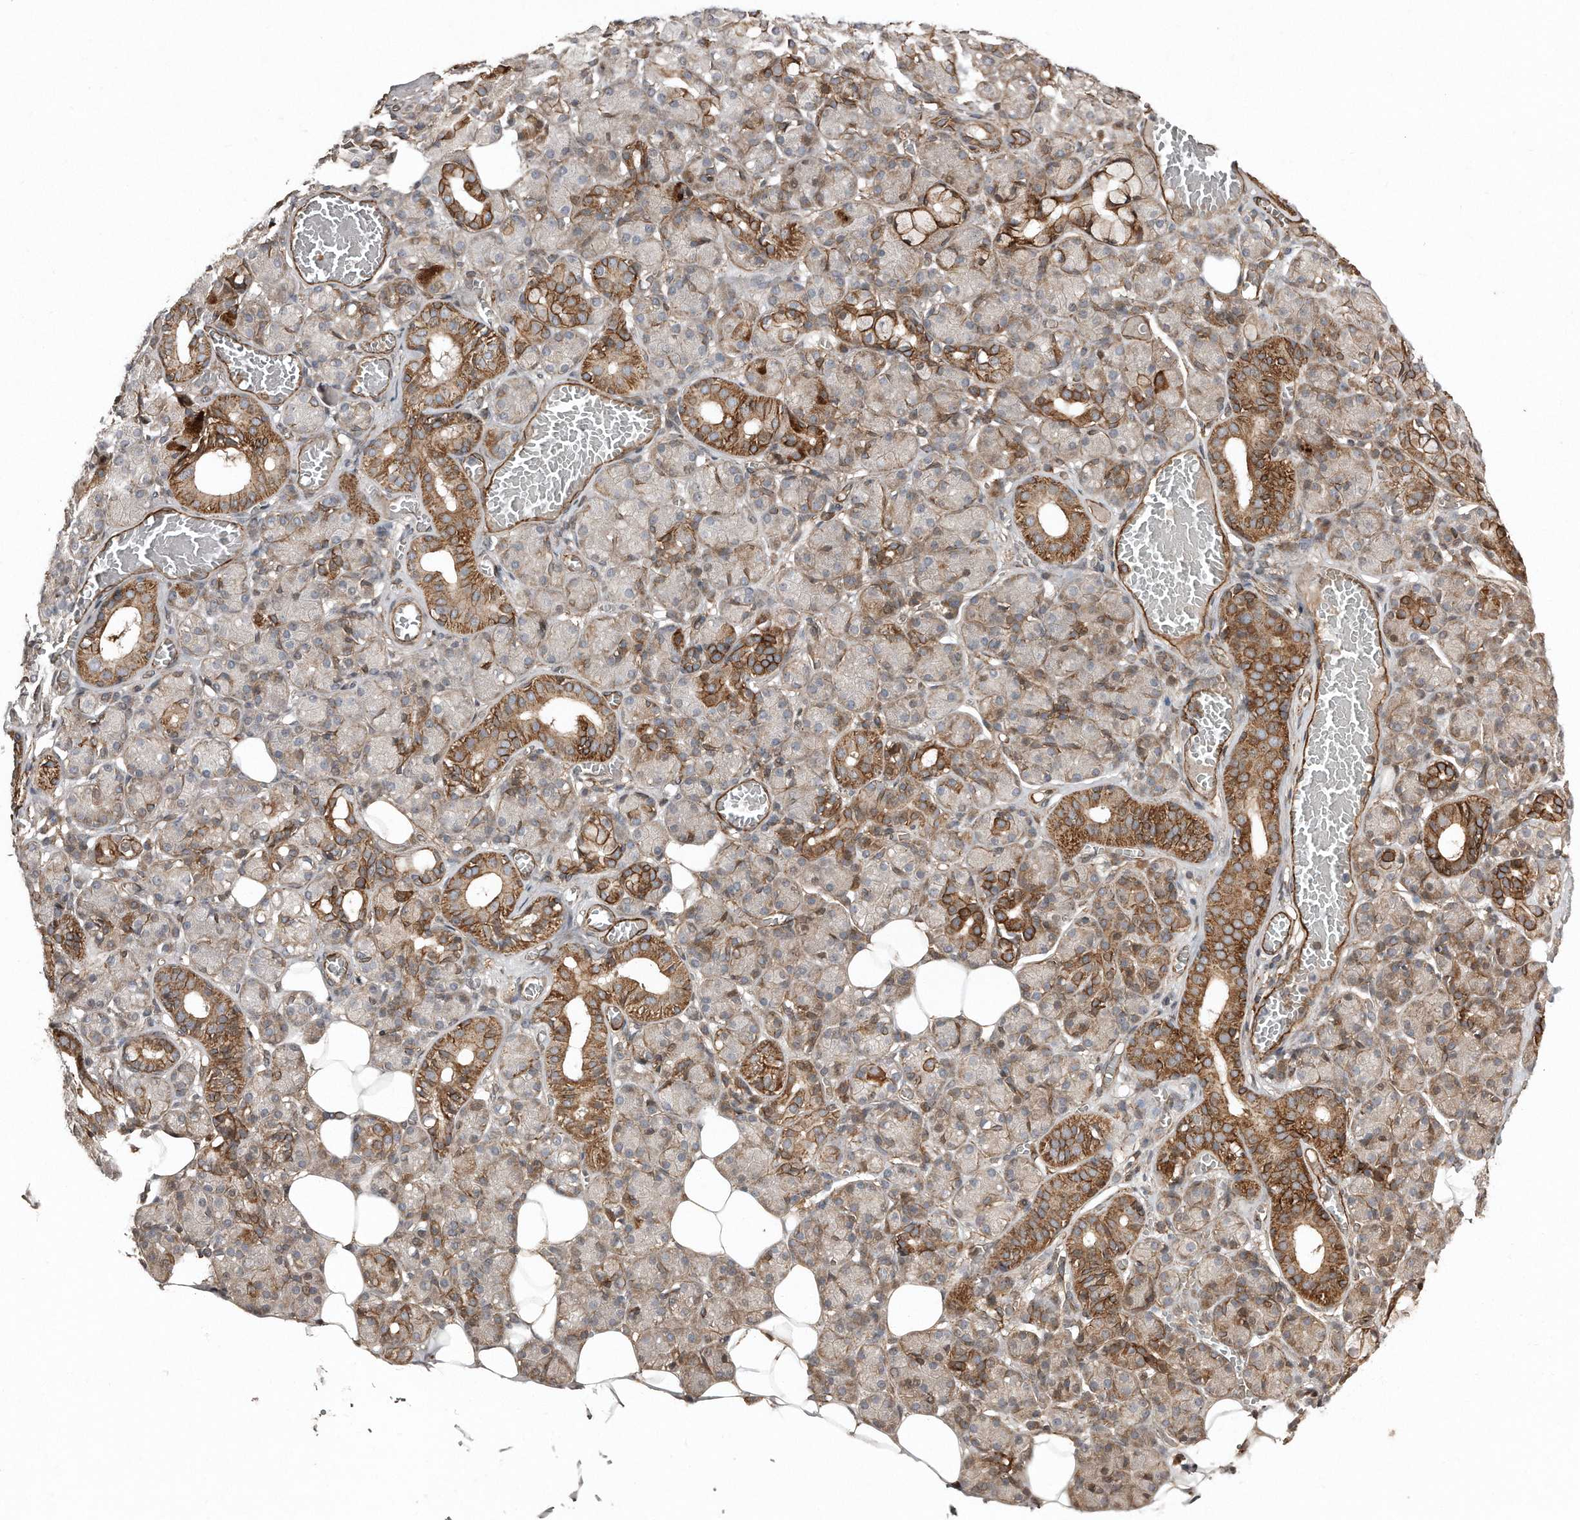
{"staining": {"intensity": "strong", "quantity": "25%-75%", "location": "cytoplasmic/membranous"}, "tissue": "salivary gland", "cell_type": "Glandular cells", "image_type": "normal", "snomed": [{"axis": "morphology", "description": "Normal tissue, NOS"}, {"axis": "topography", "description": "Salivary gland"}], "caption": "IHC of normal salivary gland displays high levels of strong cytoplasmic/membranous positivity in about 25%-75% of glandular cells. The protein is stained brown, and the nuclei are stained in blue (DAB IHC with brightfield microscopy, high magnification).", "gene": "SNAP47", "patient": {"sex": "male", "age": 63}}